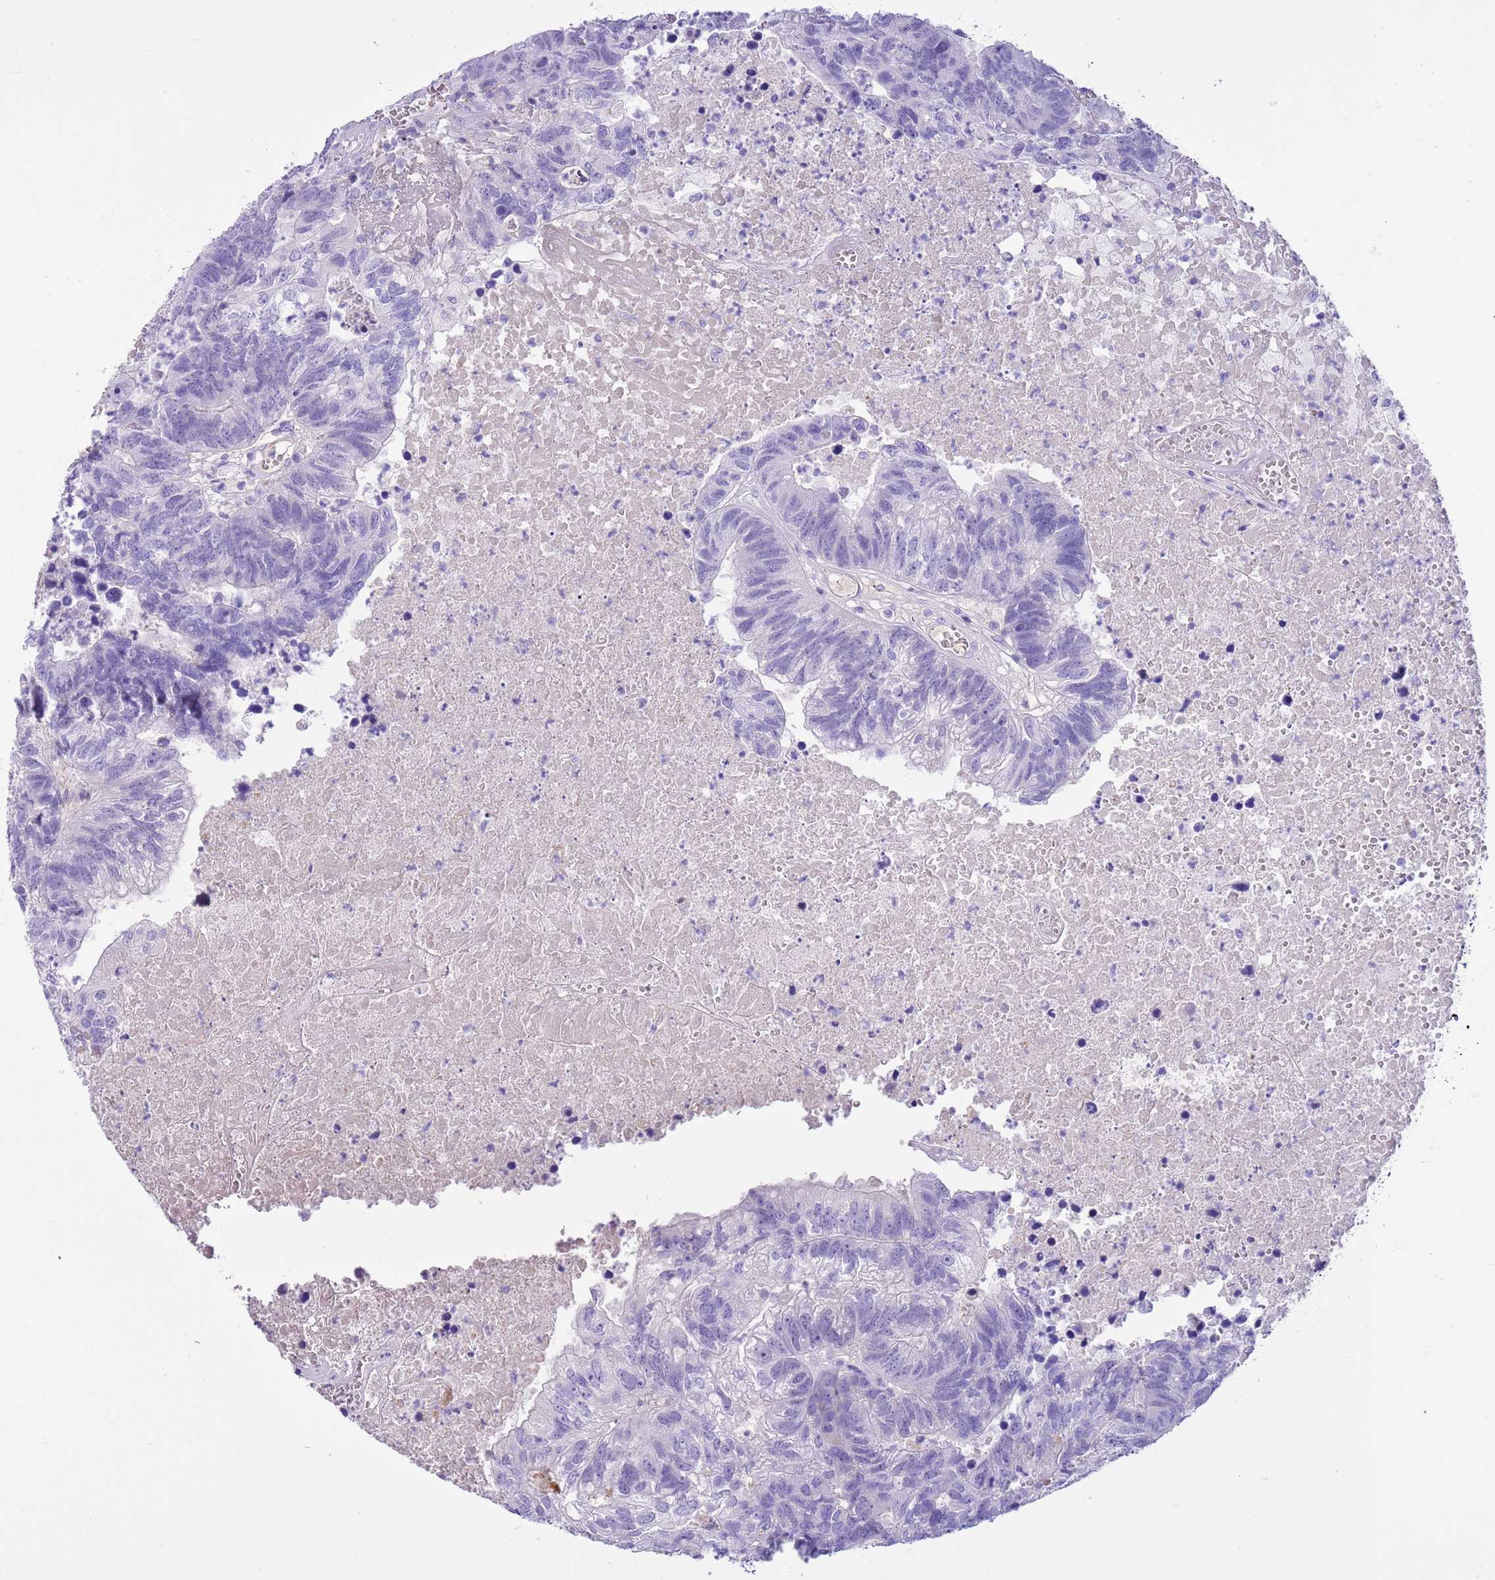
{"staining": {"intensity": "negative", "quantity": "none", "location": "none"}, "tissue": "colorectal cancer", "cell_type": "Tumor cells", "image_type": "cancer", "snomed": [{"axis": "morphology", "description": "Adenocarcinoma, NOS"}, {"axis": "topography", "description": "Colon"}], "caption": "DAB immunohistochemical staining of human colorectal cancer (adenocarcinoma) exhibits no significant staining in tumor cells. Brightfield microscopy of immunohistochemistry stained with DAB (brown) and hematoxylin (blue), captured at high magnification.", "gene": "TBC1D10B", "patient": {"sex": "female", "age": 48}}